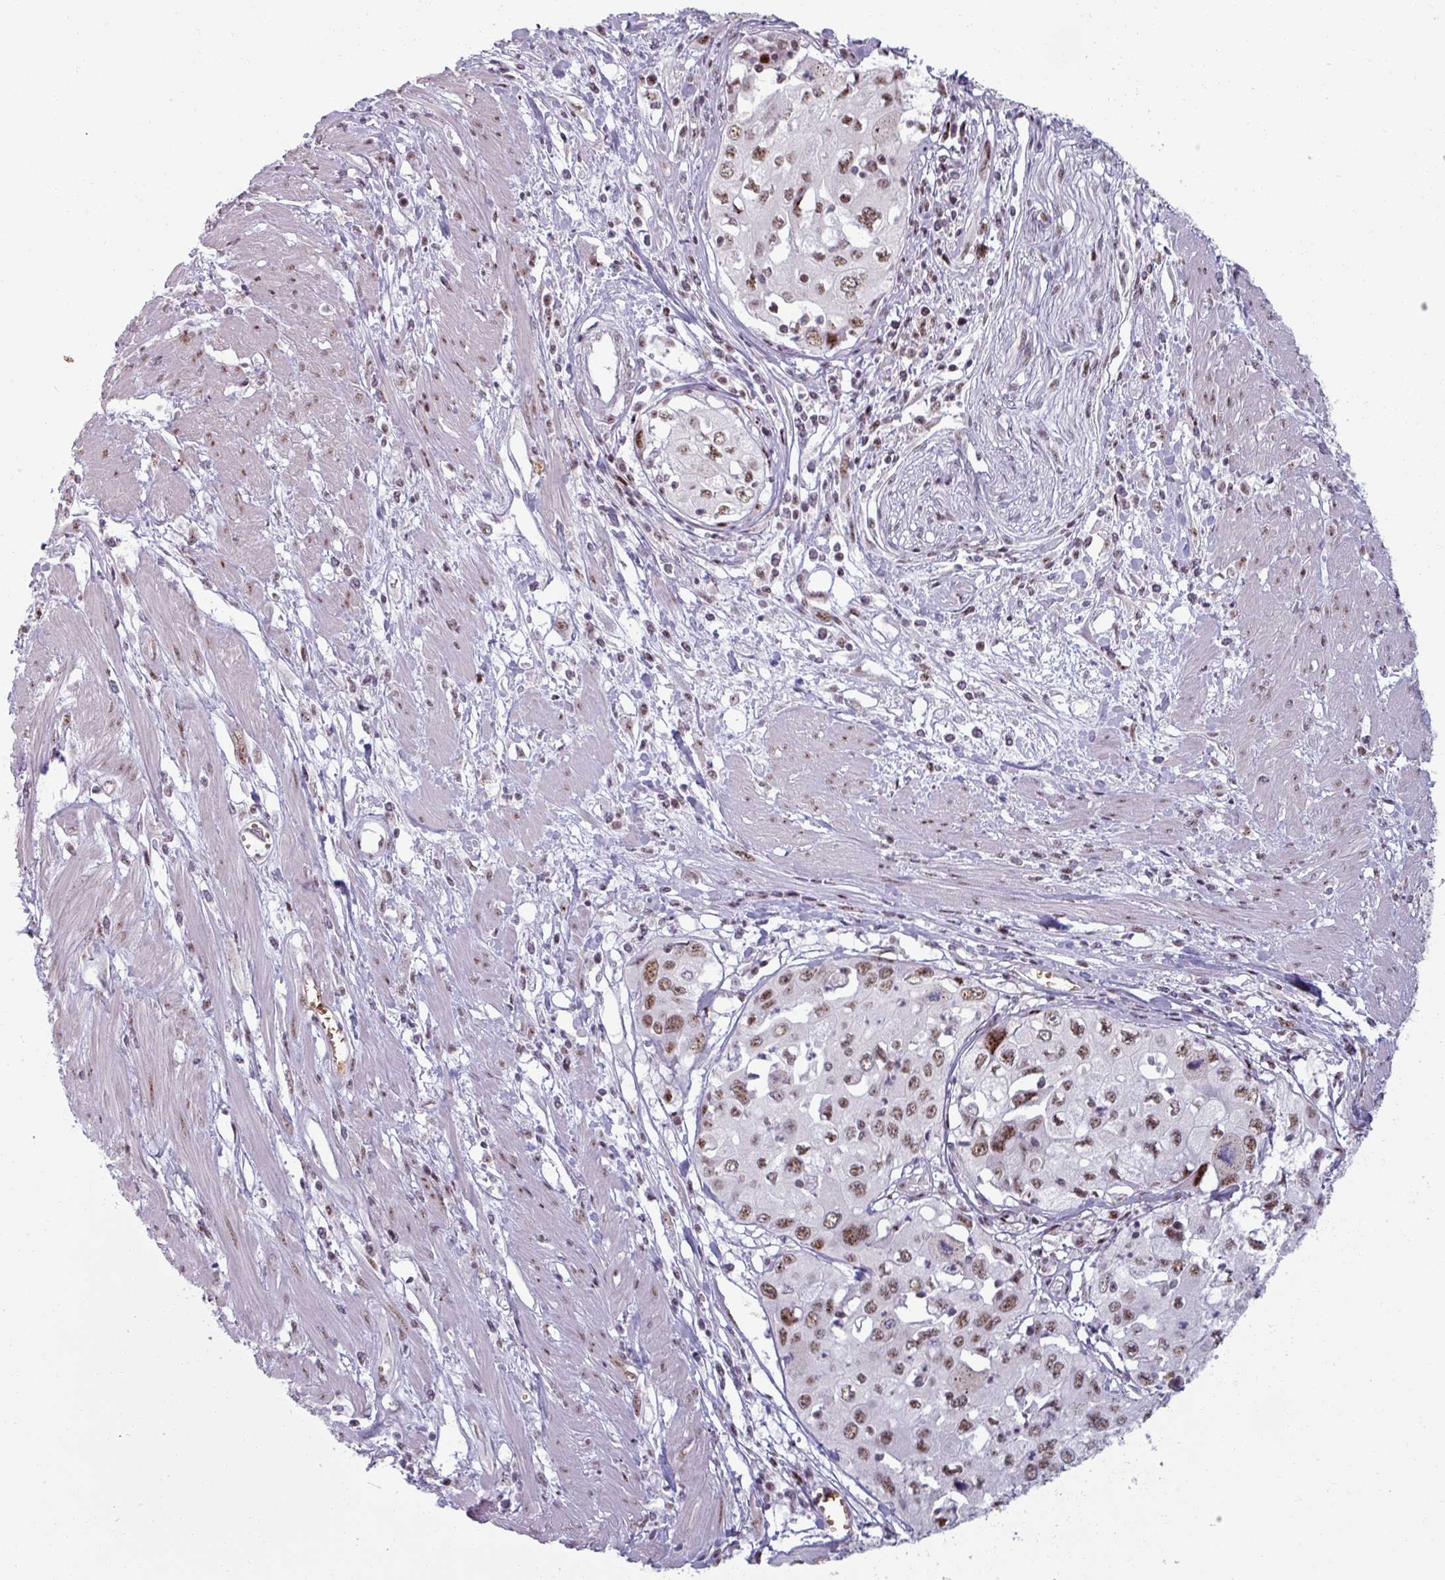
{"staining": {"intensity": "moderate", "quantity": ">75%", "location": "nuclear"}, "tissue": "cervical cancer", "cell_type": "Tumor cells", "image_type": "cancer", "snomed": [{"axis": "morphology", "description": "Squamous cell carcinoma, NOS"}, {"axis": "topography", "description": "Cervix"}], "caption": "Immunohistochemistry image of neoplastic tissue: human cervical cancer stained using immunohistochemistry (IHC) shows medium levels of moderate protein expression localized specifically in the nuclear of tumor cells, appearing as a nuclear brown color.", "gene": "NCOR1", "patient": {"sex": "female", "age": 31}}